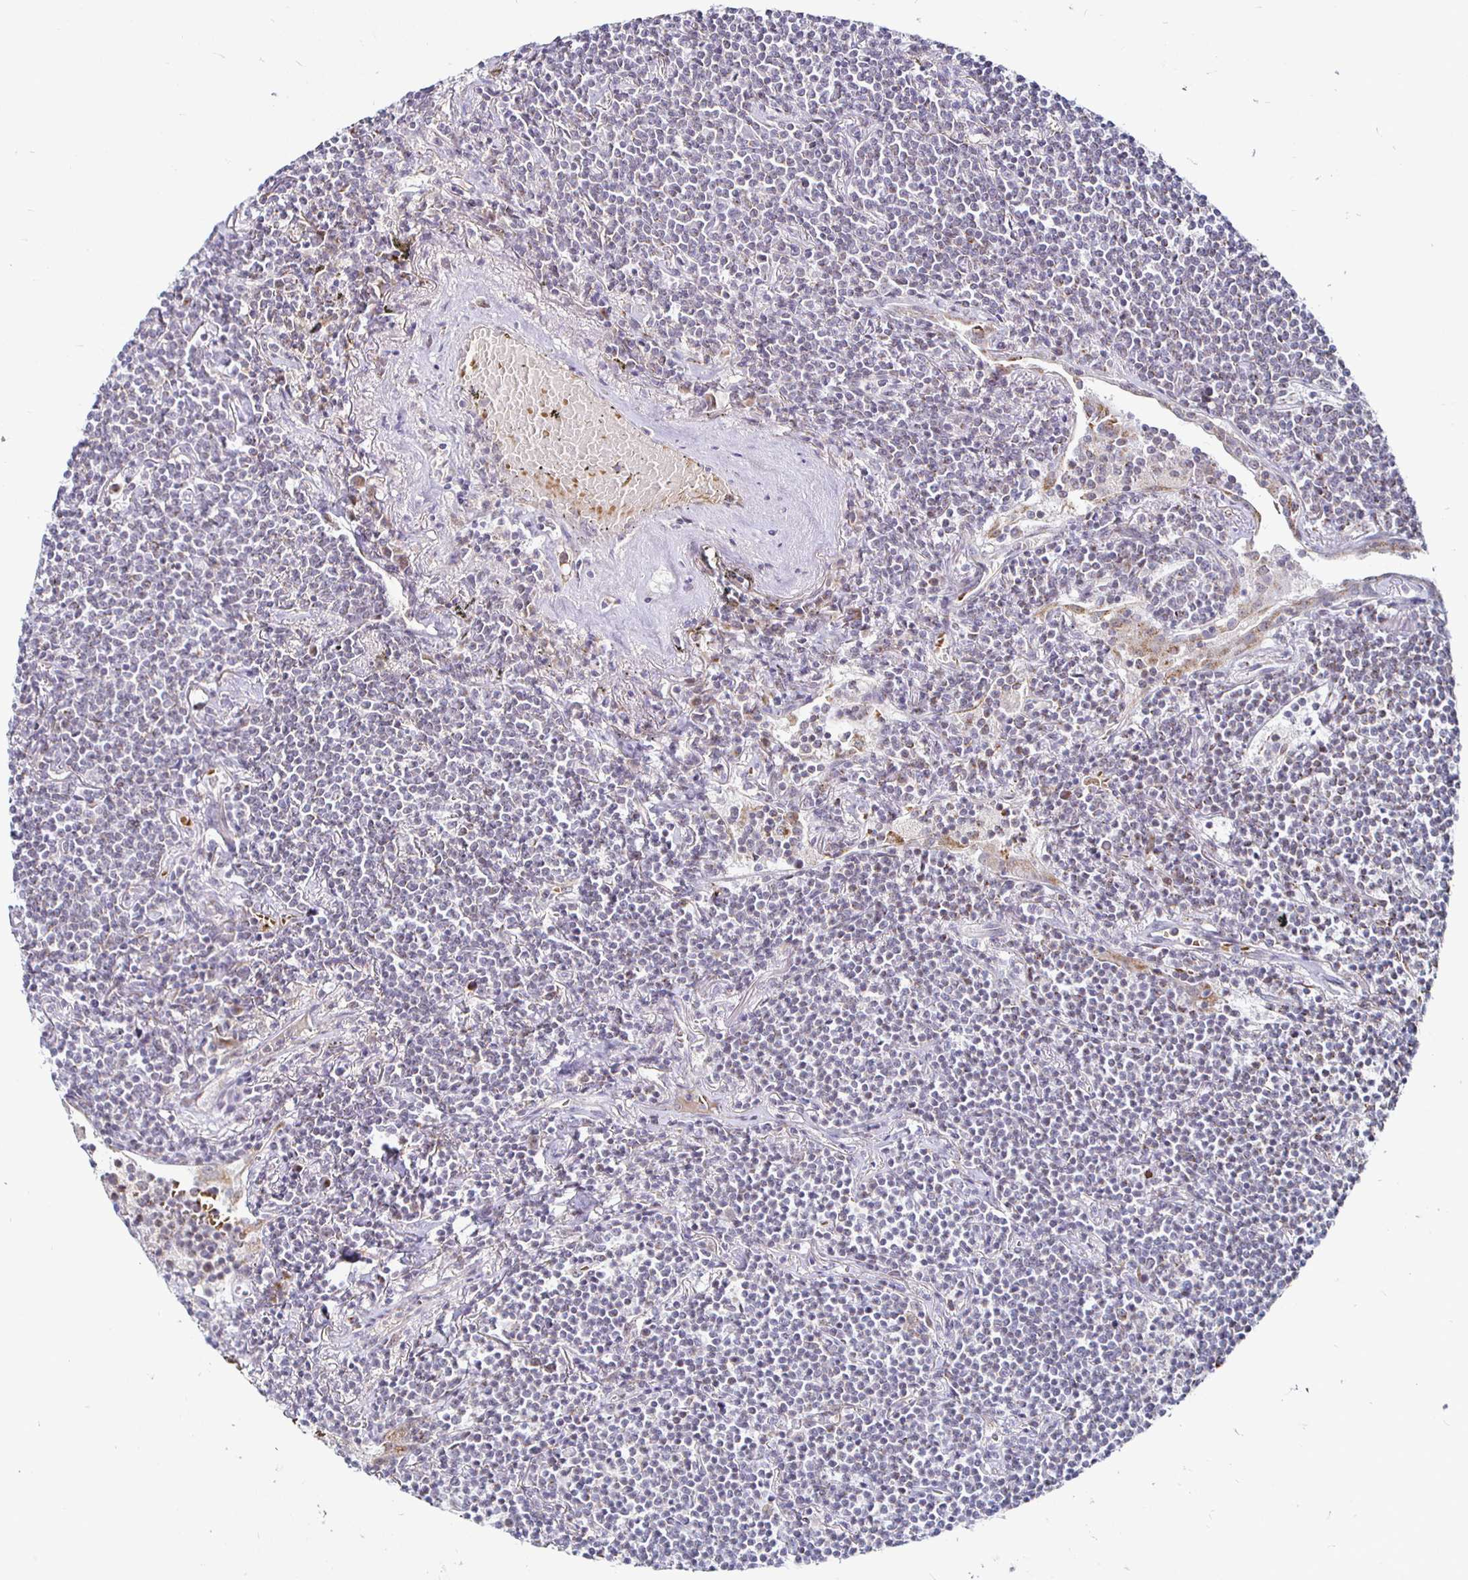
{"staining": {"intensity": "negative", "quantity": "none", "location": "none"}, "tissue": "lymphoma", "cell_type": "Tumor cells", "image_type": "cancer", "snomed": [{"axis": "morphology", "description": "Malignant lymphoma, non-Hodgkin's type, Low grade"}, {"axis": "topography", "description": "Lung"}], "caption": "Tumor cells are negative for protein expression in human low-grade malignant lymphoma, non-Hodgkin's type.", "gene": "ATG3", "patient": {"sex": "female", "age": 71}}